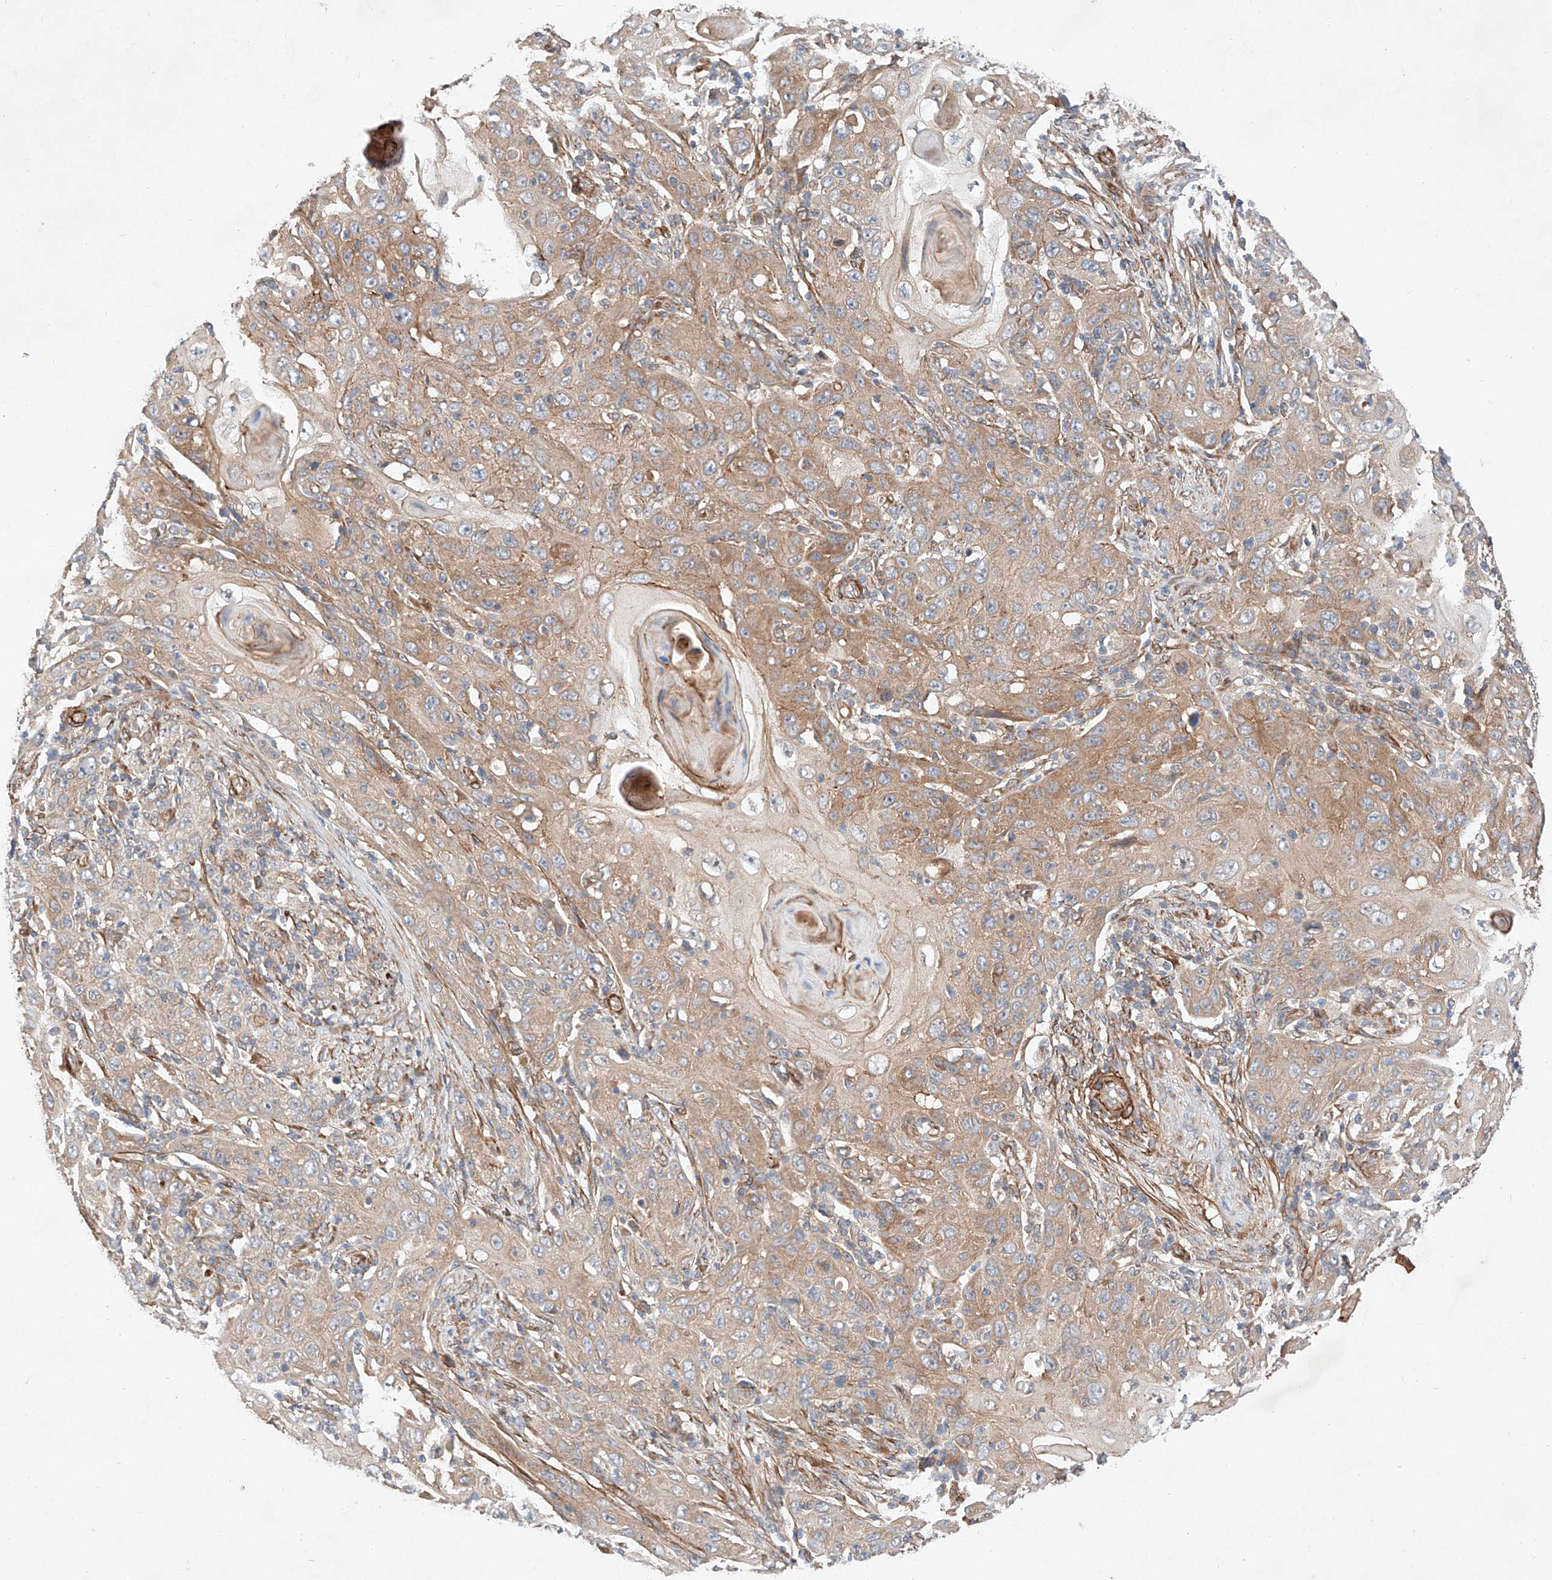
{"staining": {"intensity": "moderate", "quantity": "25%-75%", "location": "cytoplasmic/membranous"}, "tissue": "skin cancer", "cell_type": "Tumor cells", "image_type": "cancer", "snomed": [{"axis": "morphology", "description": "Squamous cell carcinoma, NOS"}, {"axis": "topography", "description": "Skin"}], "caption": "High-magnification brightfield microscopy of squamous cell carcinoma (skin) stained with DAB (brown) and counterstained with hematoxylin (blue). tumor cells exhibit moderate cytoplasmic/membranous positivity is present in about25%-75% of cells.", "gene": "RAB23", "patient": {"sex": "female", "age": 88}}